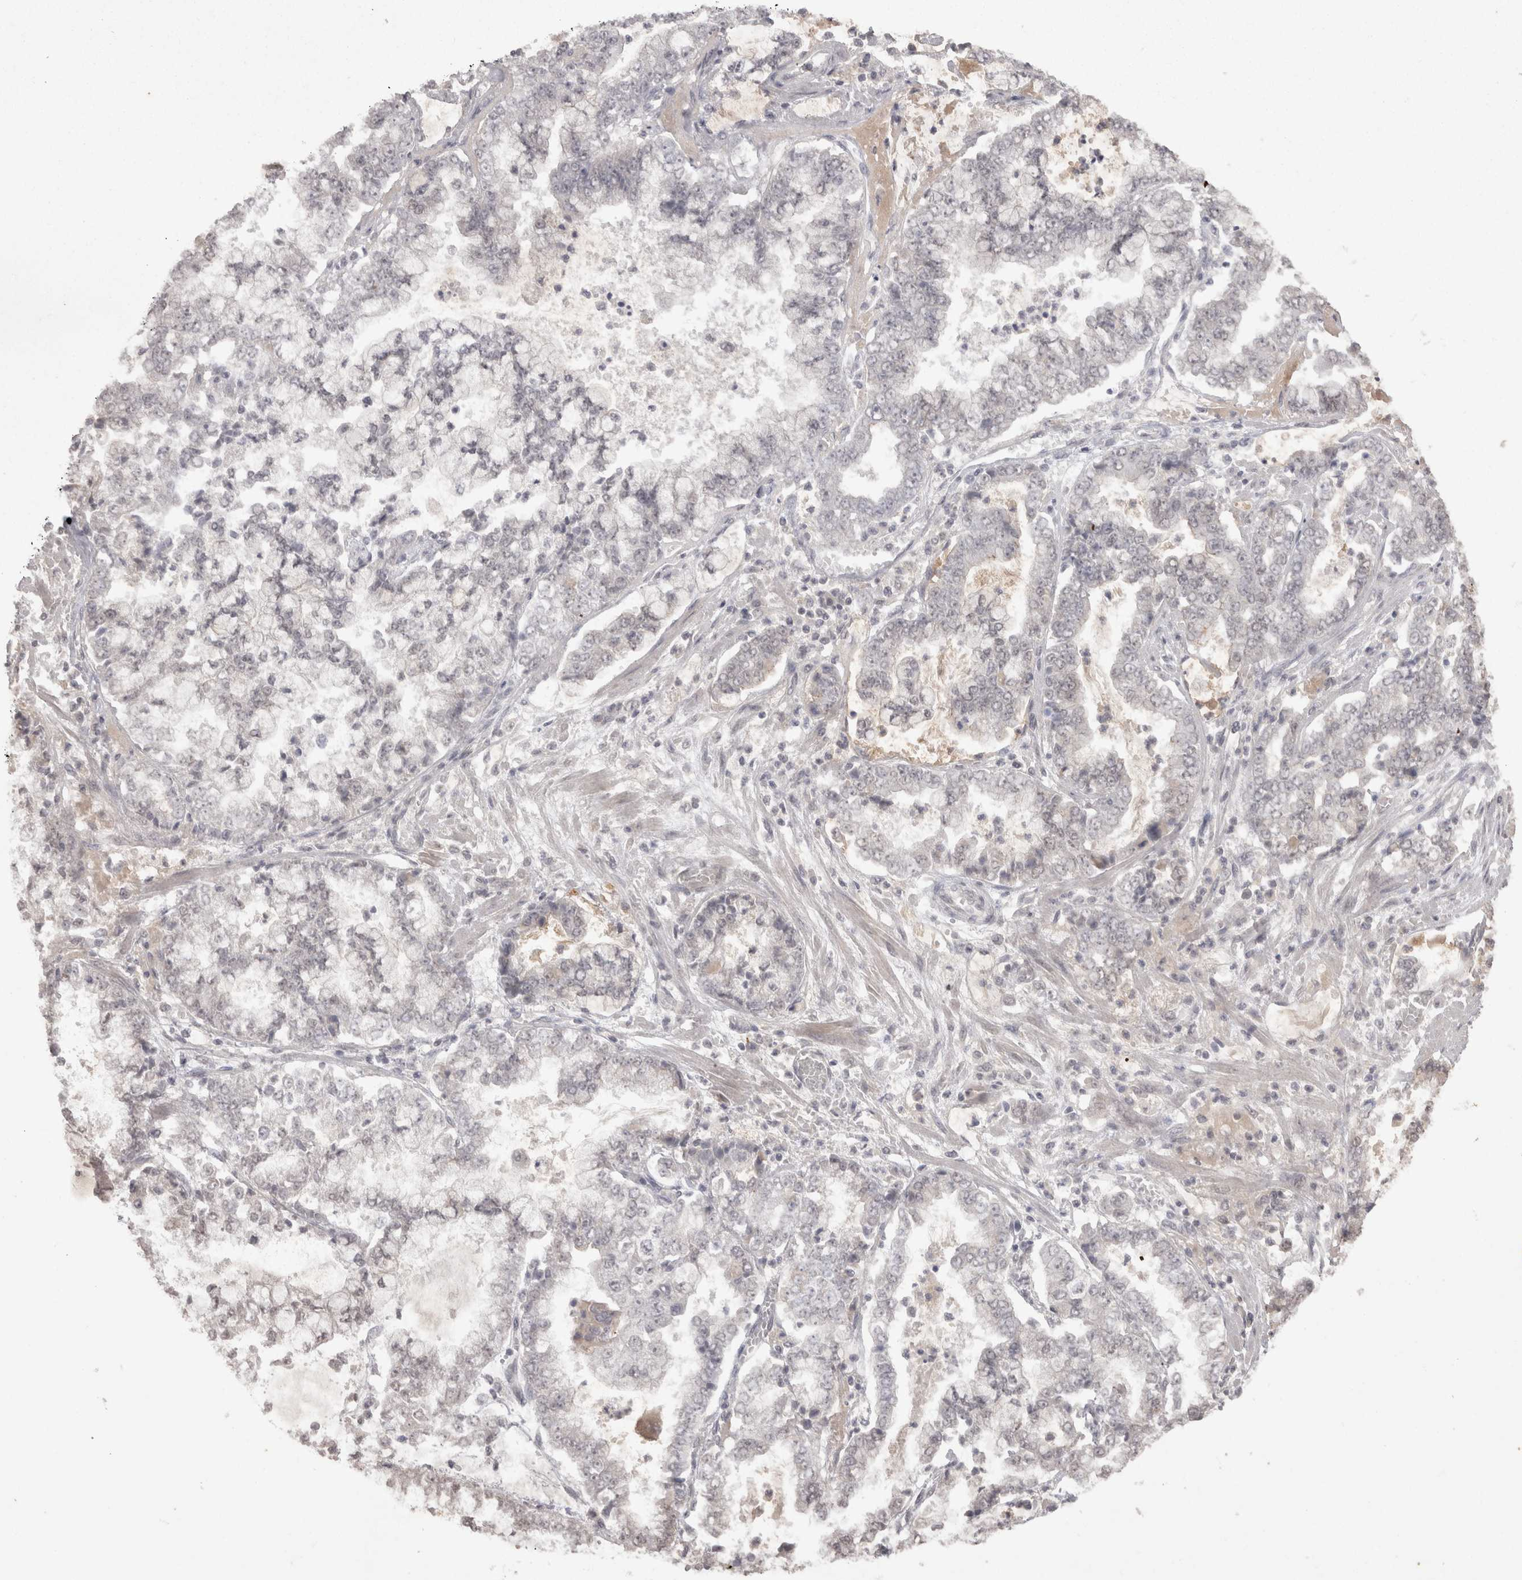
{"staining": {"intensity": "weak", "quantity": "<25%", "location": "nuclear"}, "tissue": "stomach cancer", "cell_type": "Tumor cells", "image_type": "cancer", "snomed": [{"axis": "morphology", "description": "Adenocarcinoma, NOS"}, {"axis": "topography", "description": "Stomach"}], "caption": "Micrograph shows no protein expression in tumor cells of stomach adenocarcinoma tissue. Brightfield microscopy of immunohistochemistry (IHC) stained with DAB (3,3'-diaminobenzidine) (brown) and hematoxylin (blue), captured at high magnification.", "gene": "DDX4", "patient": {"sex": "male", "age": 76}}